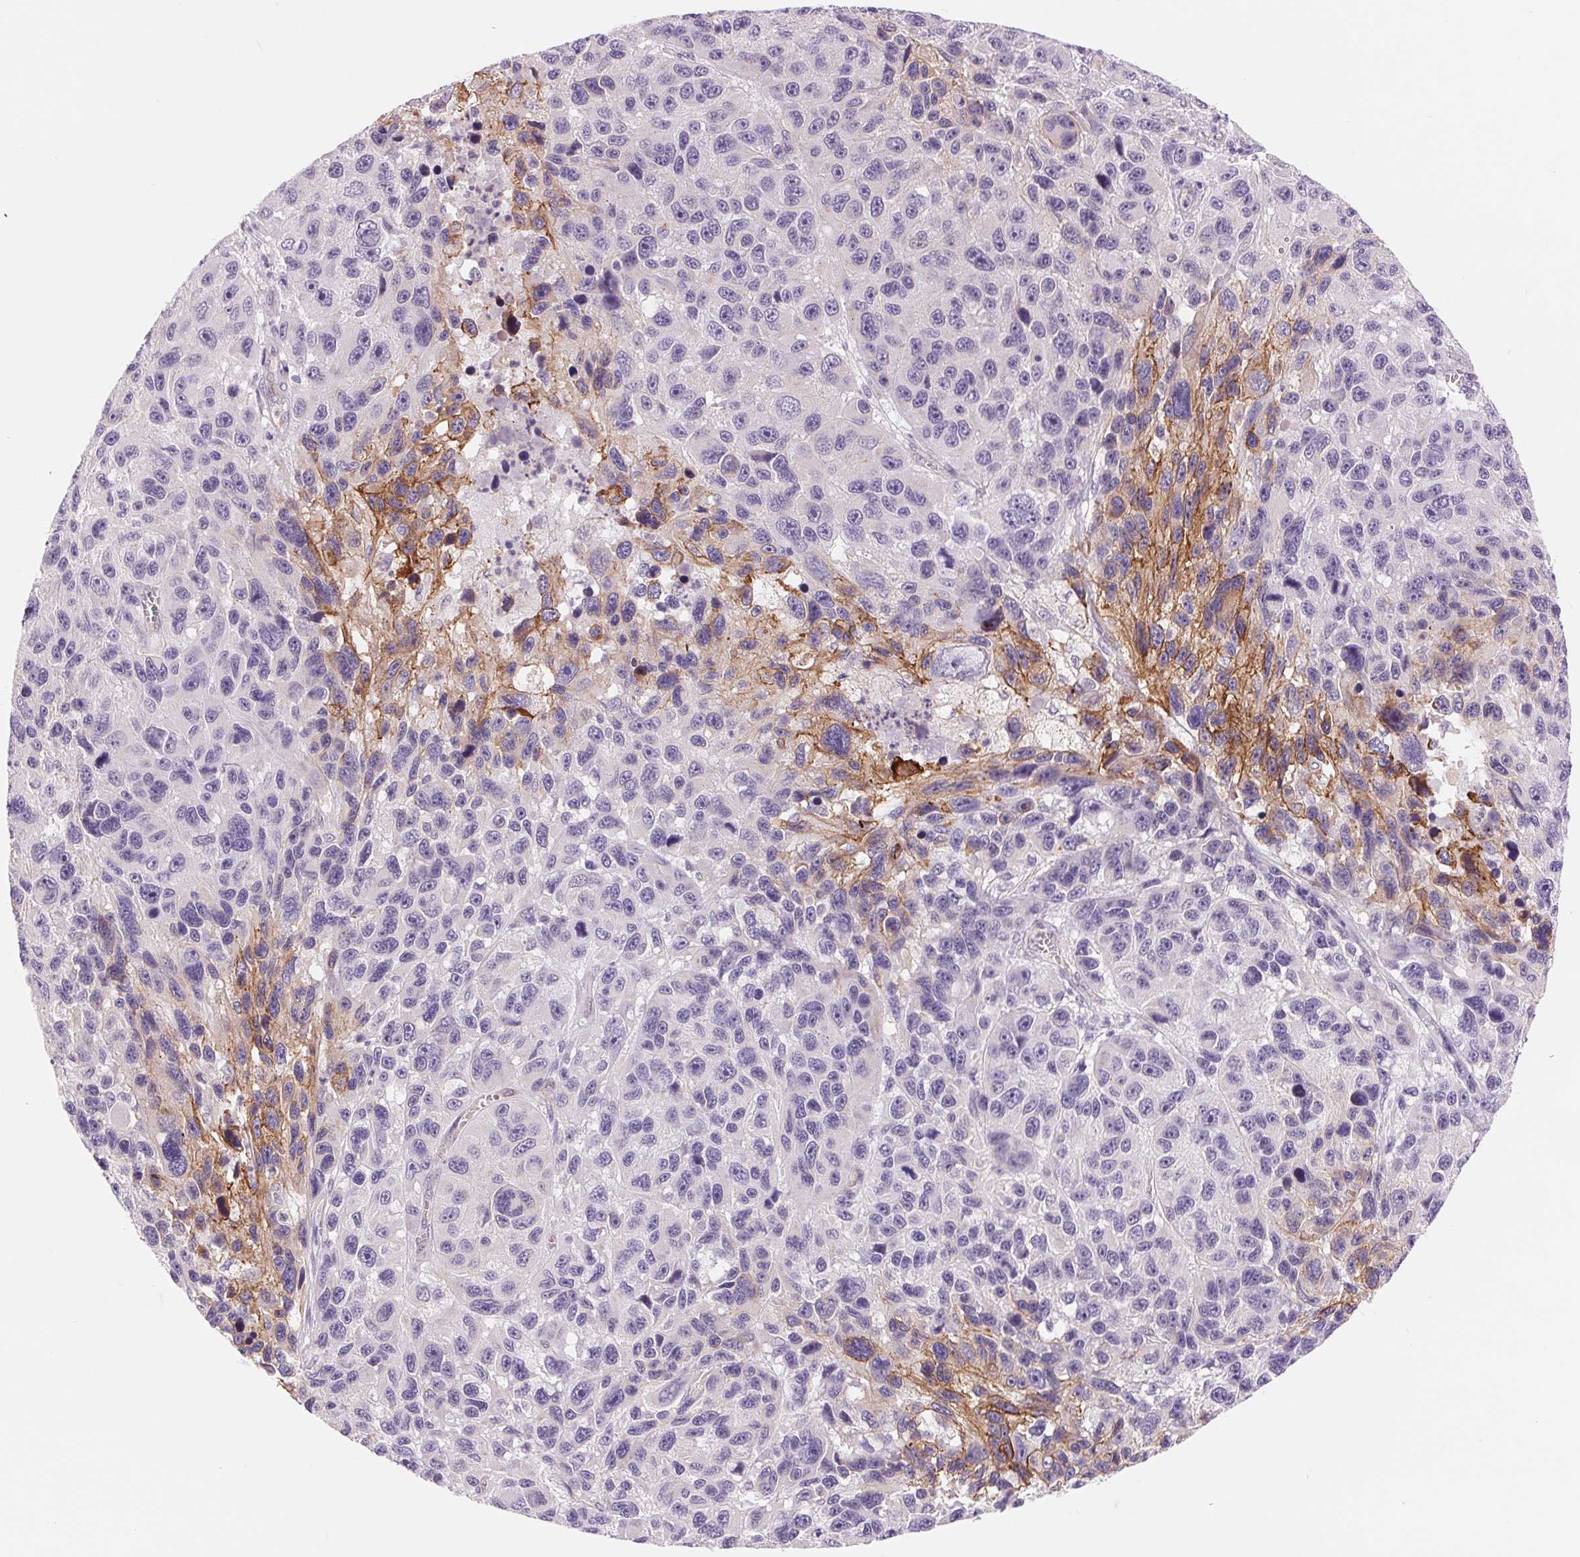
{"staining": {"intensity": "moderate", "quantity": "<25%", "location": "cytoplasmic/membranous"}, "tissue": "melanoma", "cell_type": "Tumor cells", "image_type": "cancer", "snomed": [{"axis": "morphology", "description": "Malignant melanoma, NOS"}, {"axis": "topography", "description": "Skin"}], "caption": "Brown immunohistochemical staining in malignant melanoma exhibits moderate cytoplasmic/membranous expression in about <25% of tumor cells.", "gene": "DIXDC1", "patient": {"sex": "male", "age": 53}}